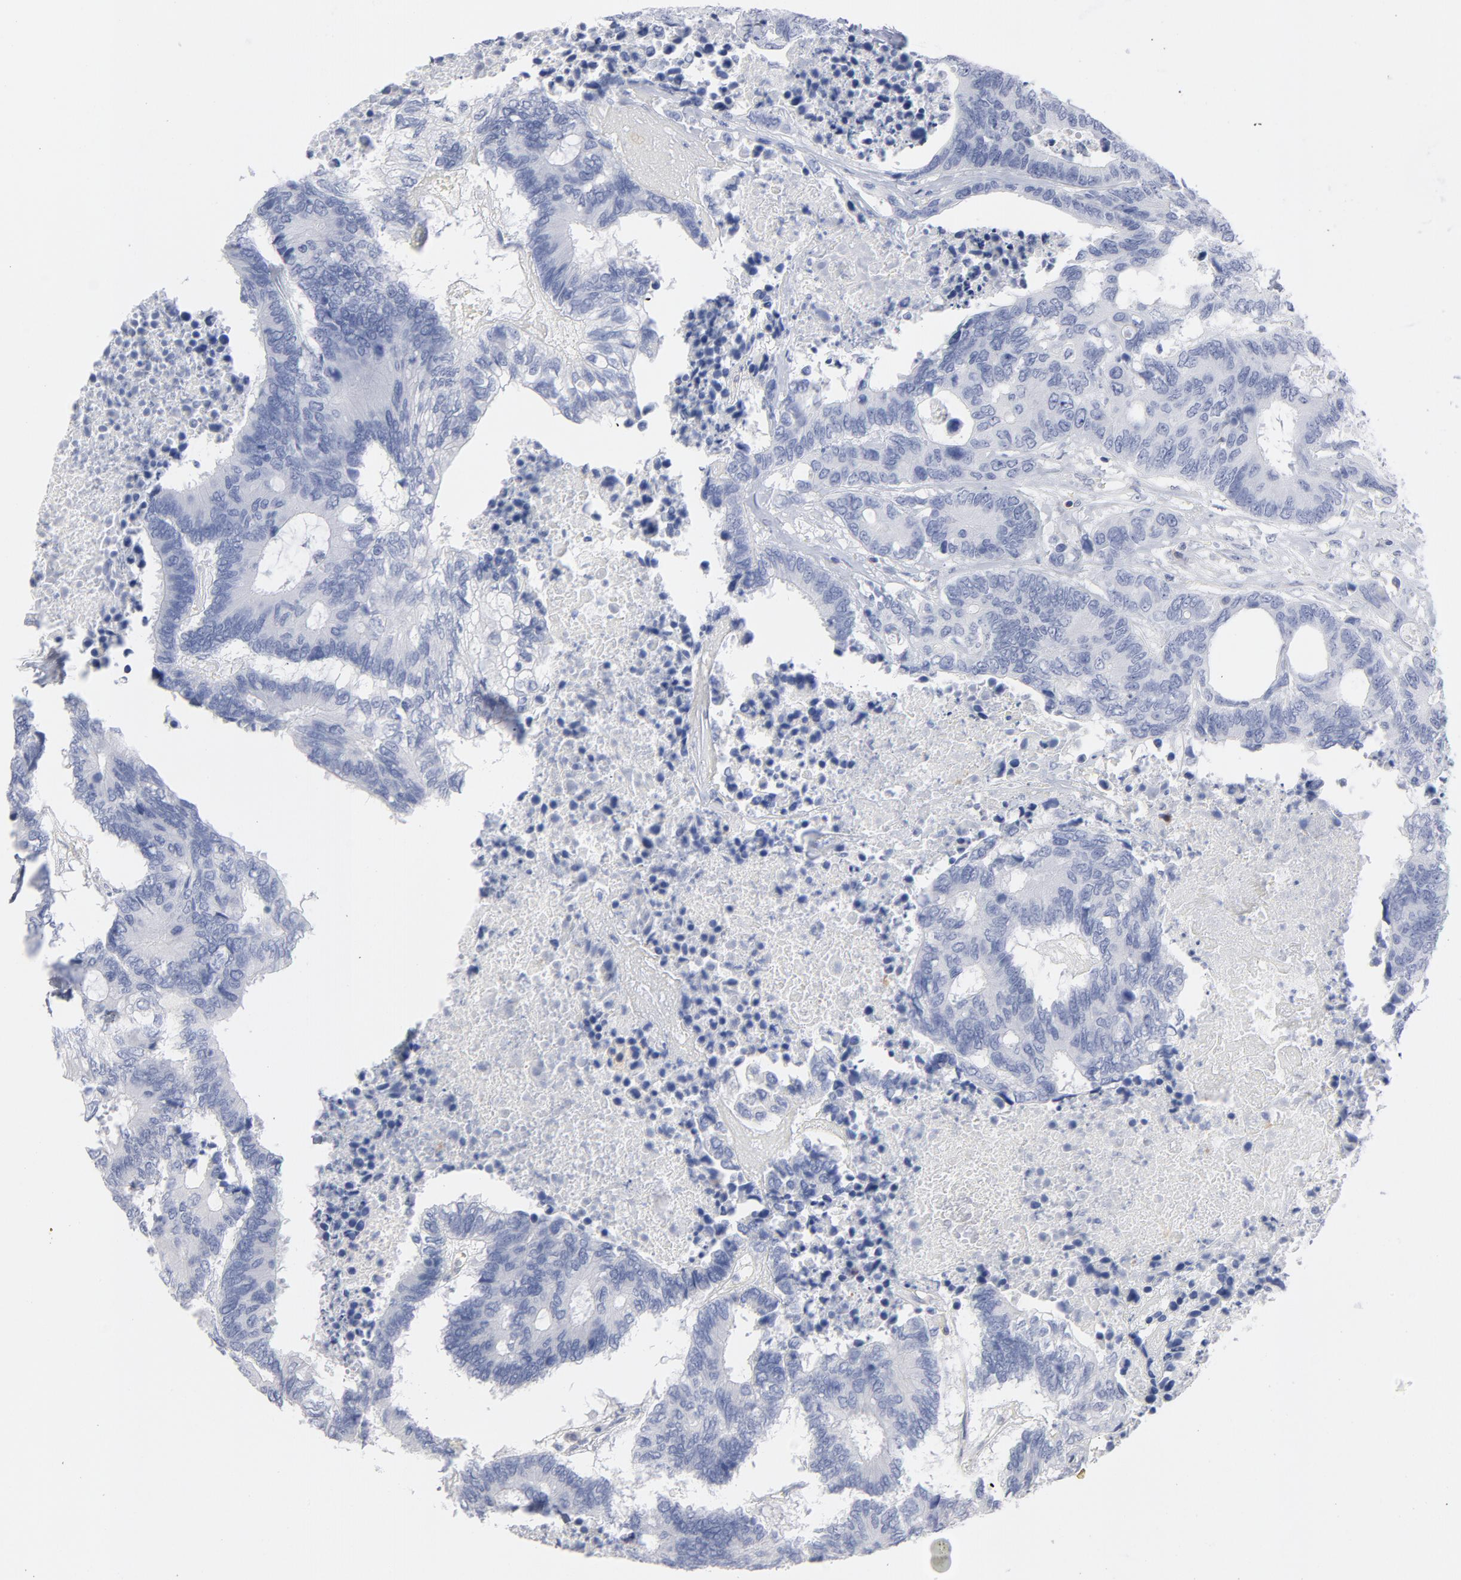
{"staining": {"intensity": "negative", "quantity": "none", "location": "none"}, "tissue": "colorectal cancer", "cell_type": "Tumor cells", "image_type": "cancer", "snomed": [{"axis": "morphology", "description": "Adenocarcinoma, NOS"}, {"axis": "topography", "description": "Rectum"}], "caption": "DAB (3,3'-diaminobenzidine) immunohistochemical staining of human colorectal cancer (adenocarcinoma) displays no significant staining in tumor cells.", "gene": "P2RY8", "patient": {"sex": "male", "age": 55}}